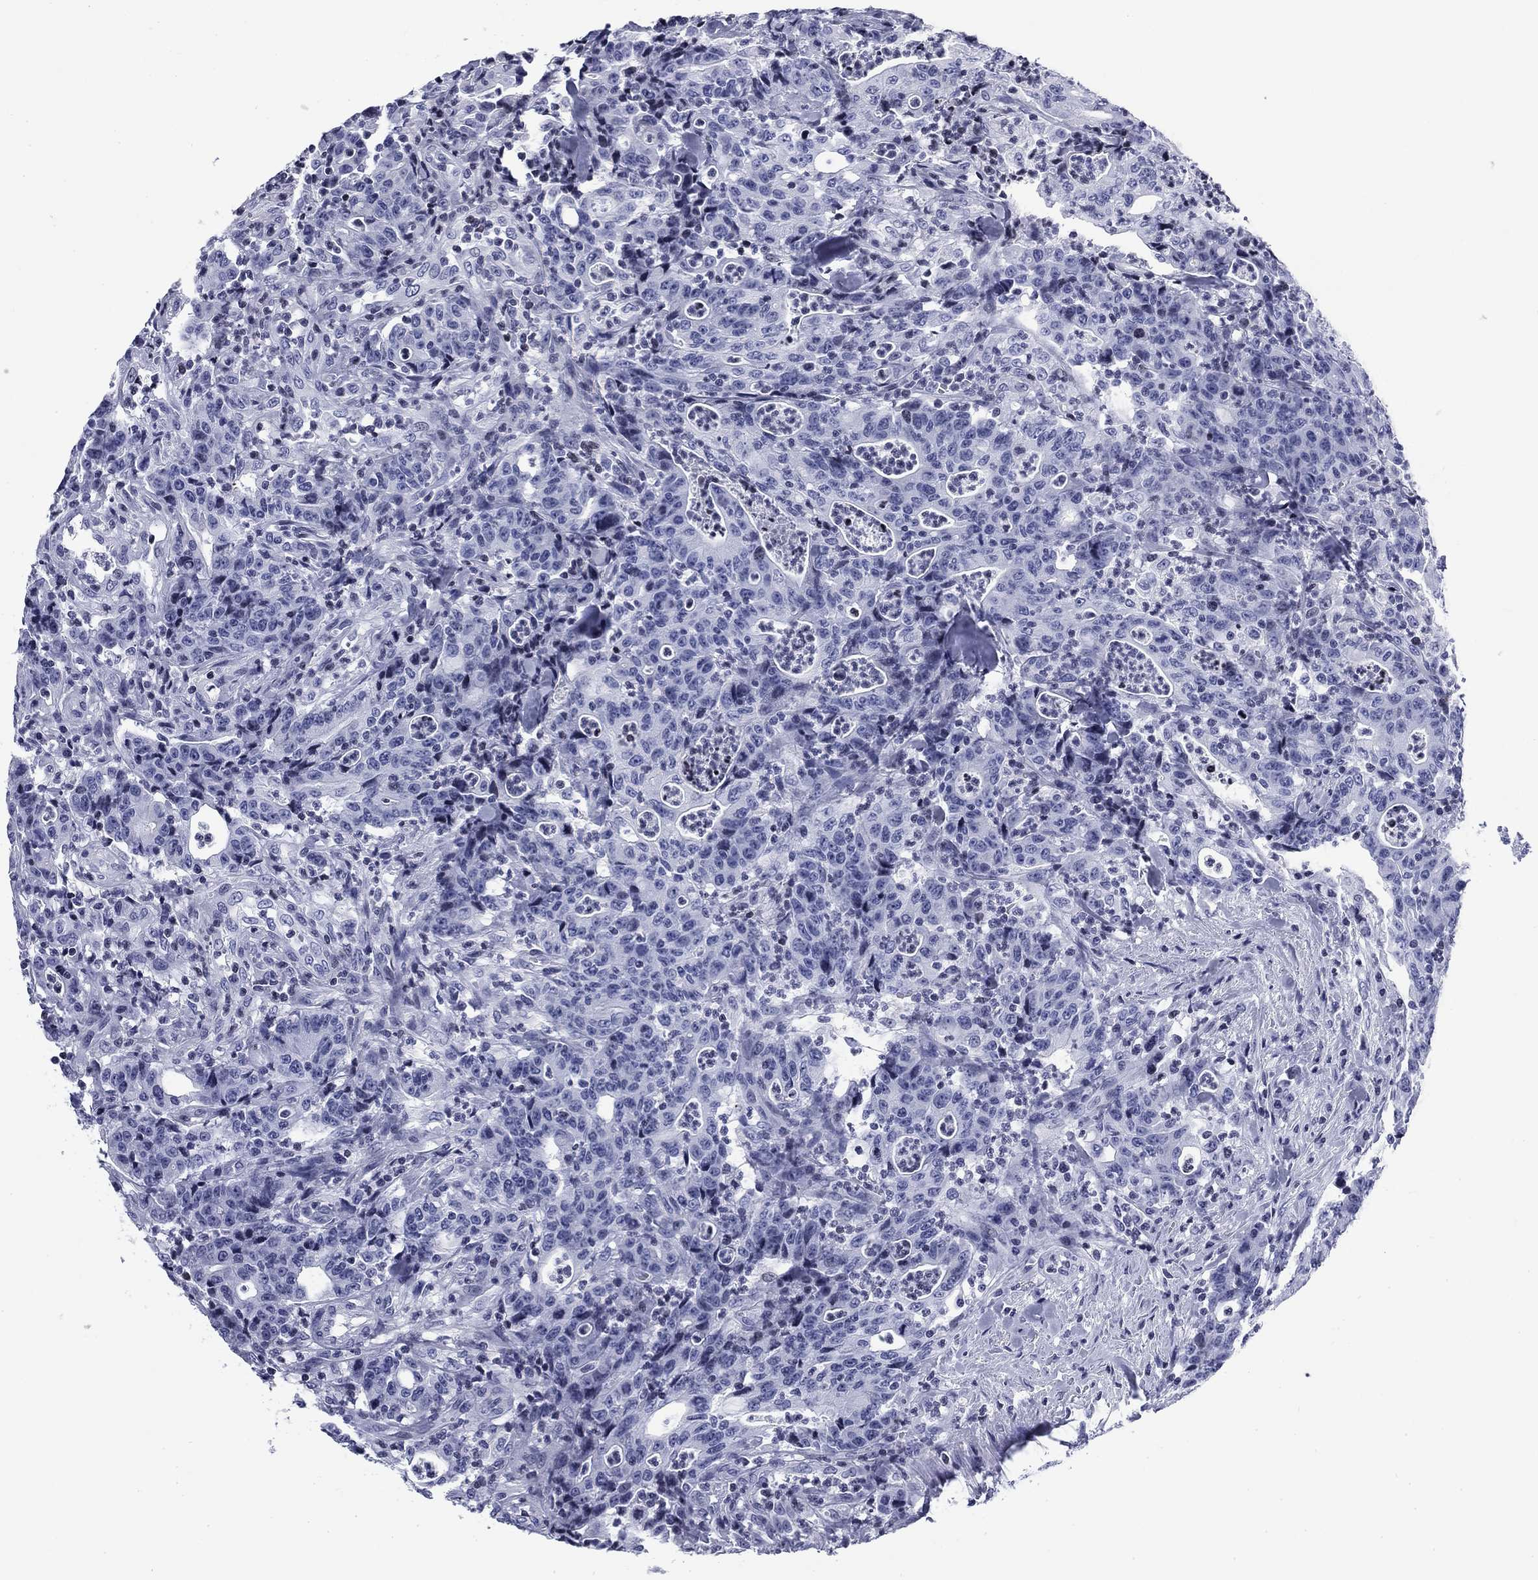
{"staining": {"intensity": "negative", "quantity": "none", "location": "none"}, "tissue": "colorectal cancer", "cell_type": "Tumor cells", "image_type": "cancer", "snomed": [{"axis": "morphology", "description": "Adenocarcinoma, NOS"}, {"axis": "topography", "description": "Colon"}], "caption": "Immunohistochemistry micrograph of neoplastic tissue: human colorectal cancer (adenocarcinoma) stained with DAB (3,3'-diaminobenzidine) reveals no significant protein staining in tumor cells.", "gene": "CCDC144A", "patient": {"sex": "male", "age": 70}}